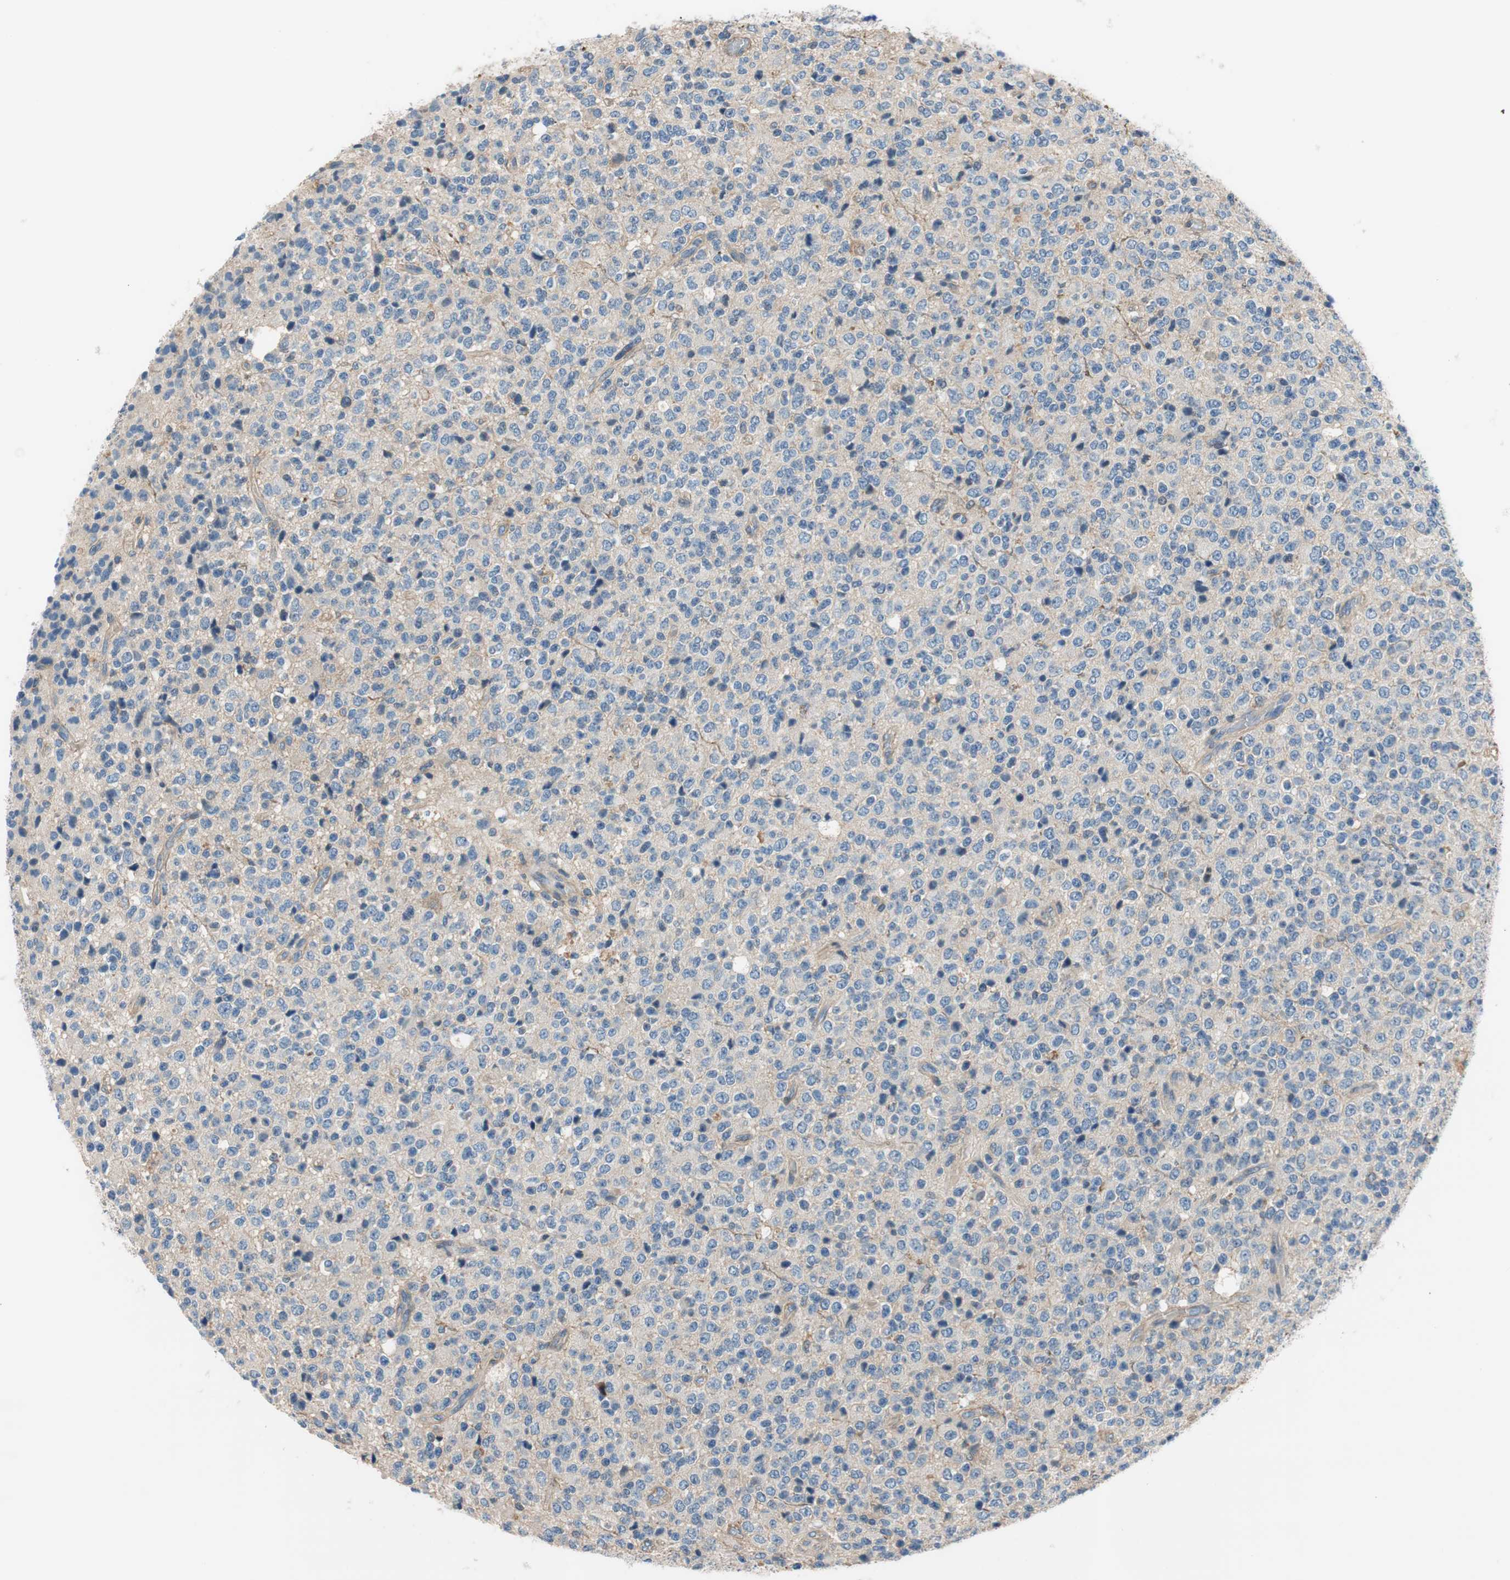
{"staining": {"intensity": "weak", "quantity": "<25%", "location": "cytoplasmic/membranous"}, "tissue": "glioma", "cell_type": "Tumor cells", "image_type": "cancer", "snomed": [{"axis": "morphology", "description": "Glioma, malignant, High grade"}, {"axis": "topography", "description": "pancreas cauda"}], "caption": "Immunohistochemical staining of human malignant high-grade glioma shows no significant staining in tumor cells. The staining is performed using DAB brown chromogen with nuclei counter-stained in using hematoxylin.", "gene": "CALML3", "patient": {"sex": "male", "age": 60}}